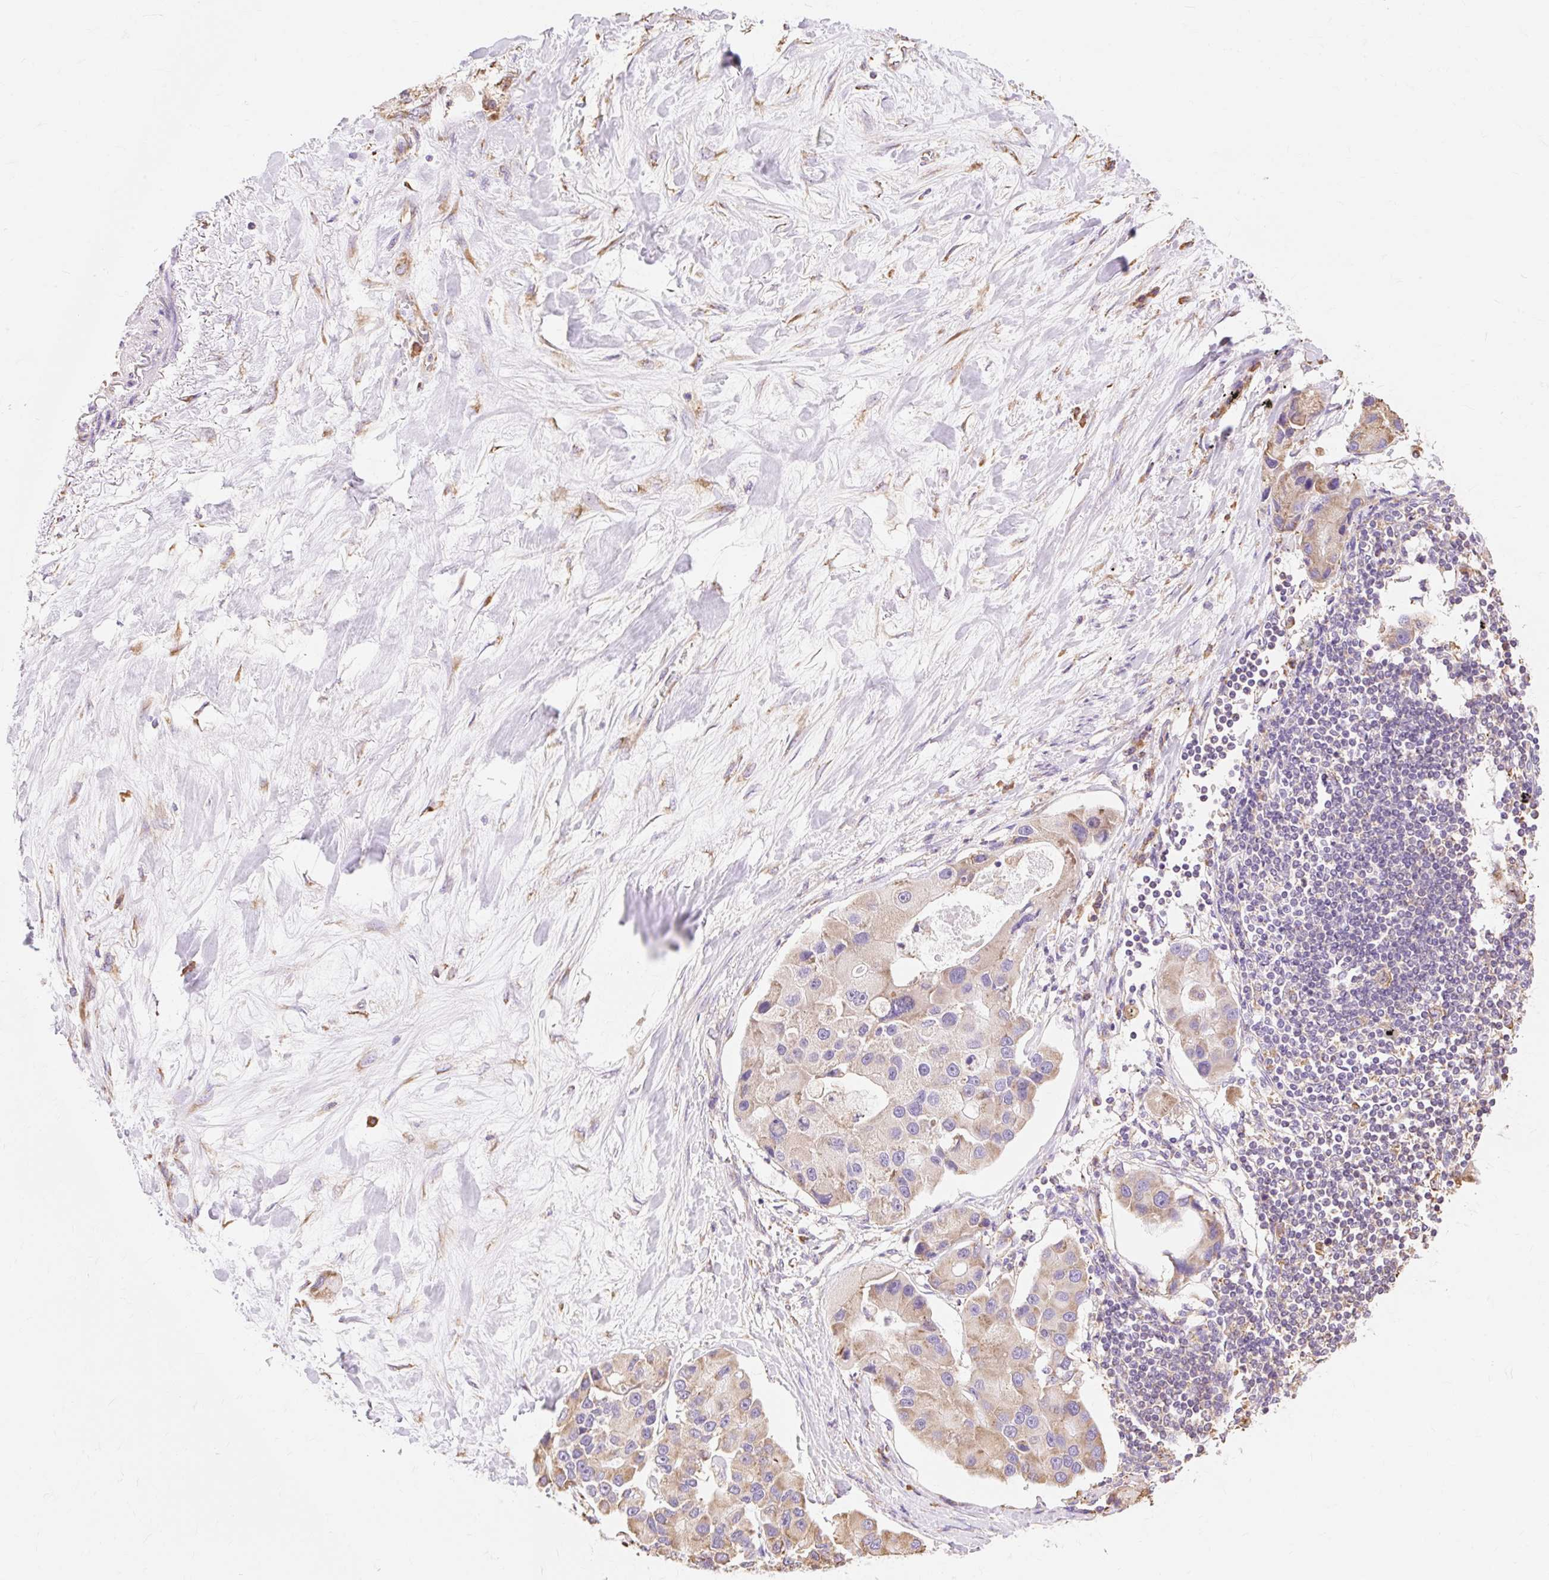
{"staining": {"intensity": "weak", "quantity": ">75%", "location": "cytoplasmic/membranous"}, "tissue": "lung cancer", "cell_type": "Tumor cells", "image_type": "cancer", "snomed": [{"axis": "morphology", "description": "Adenocarcinoma, NOS"}, {"axis": "topography", "description": "Lung"}], "caption": "DAB (3,3'-diaminobenzidine) immunohistochemical staining of human lung adenocarcinoma displays weak cytoplasmic/membranous protein expression in approximately >75% of tumor cells.", "gene": "RPS17", "patient": {"sex": "female", "age": 54}}